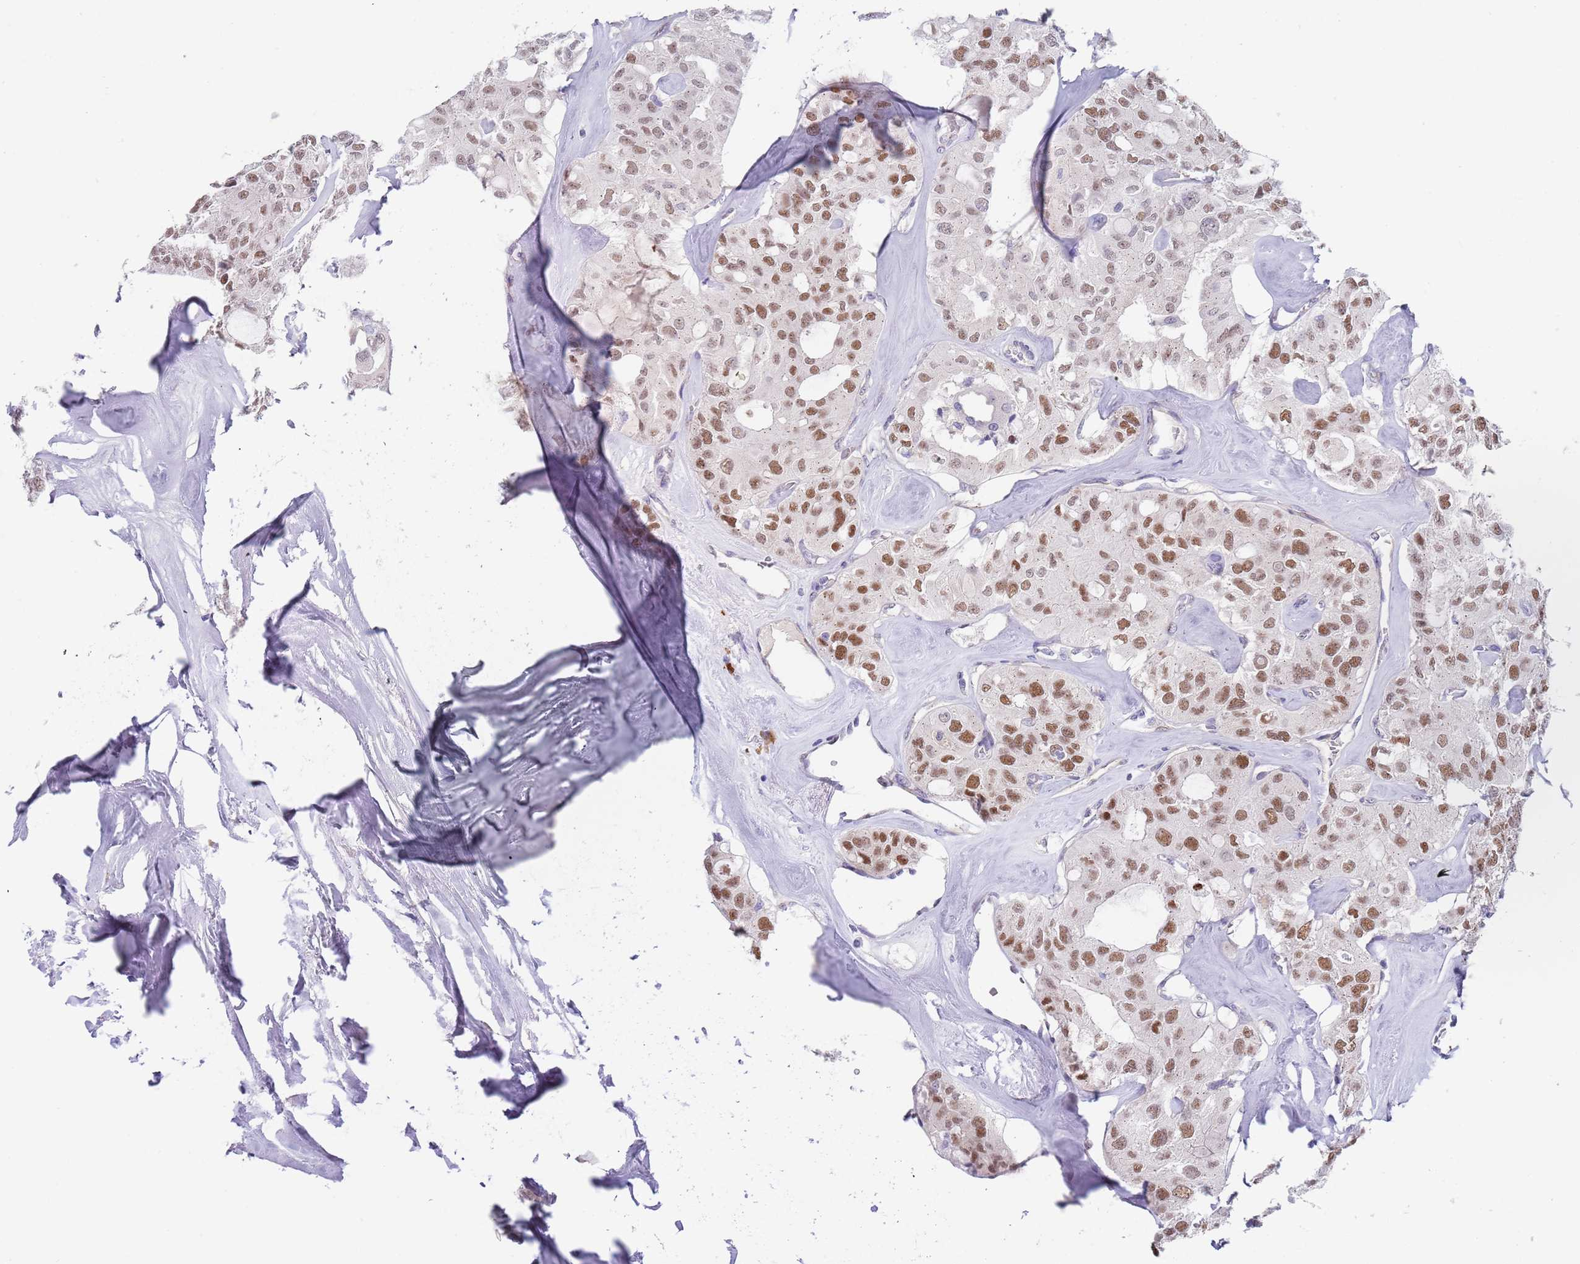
{"staining": {"intensity": "moderate", "quantity": ">75%", "location": "nuclear"}, "tissue": "thyroid cancer", "cell_type": "Tumor cells", "image_type": "cancer", "snomed": [{"axis": "morphology", "description": "Follicular adenoma carcinoma, NOS"}, {"axis": "topography", "description": "Thyroid gland"}], "caption": "Human thyroid cancer (follicular adenoma carcinoma) stained with a brown dye reveals moderate nuclear positive staining in about >75% of tumor cells.", "gene": "TNRC6C", "patient": {"sex": "male", "age": 75}}